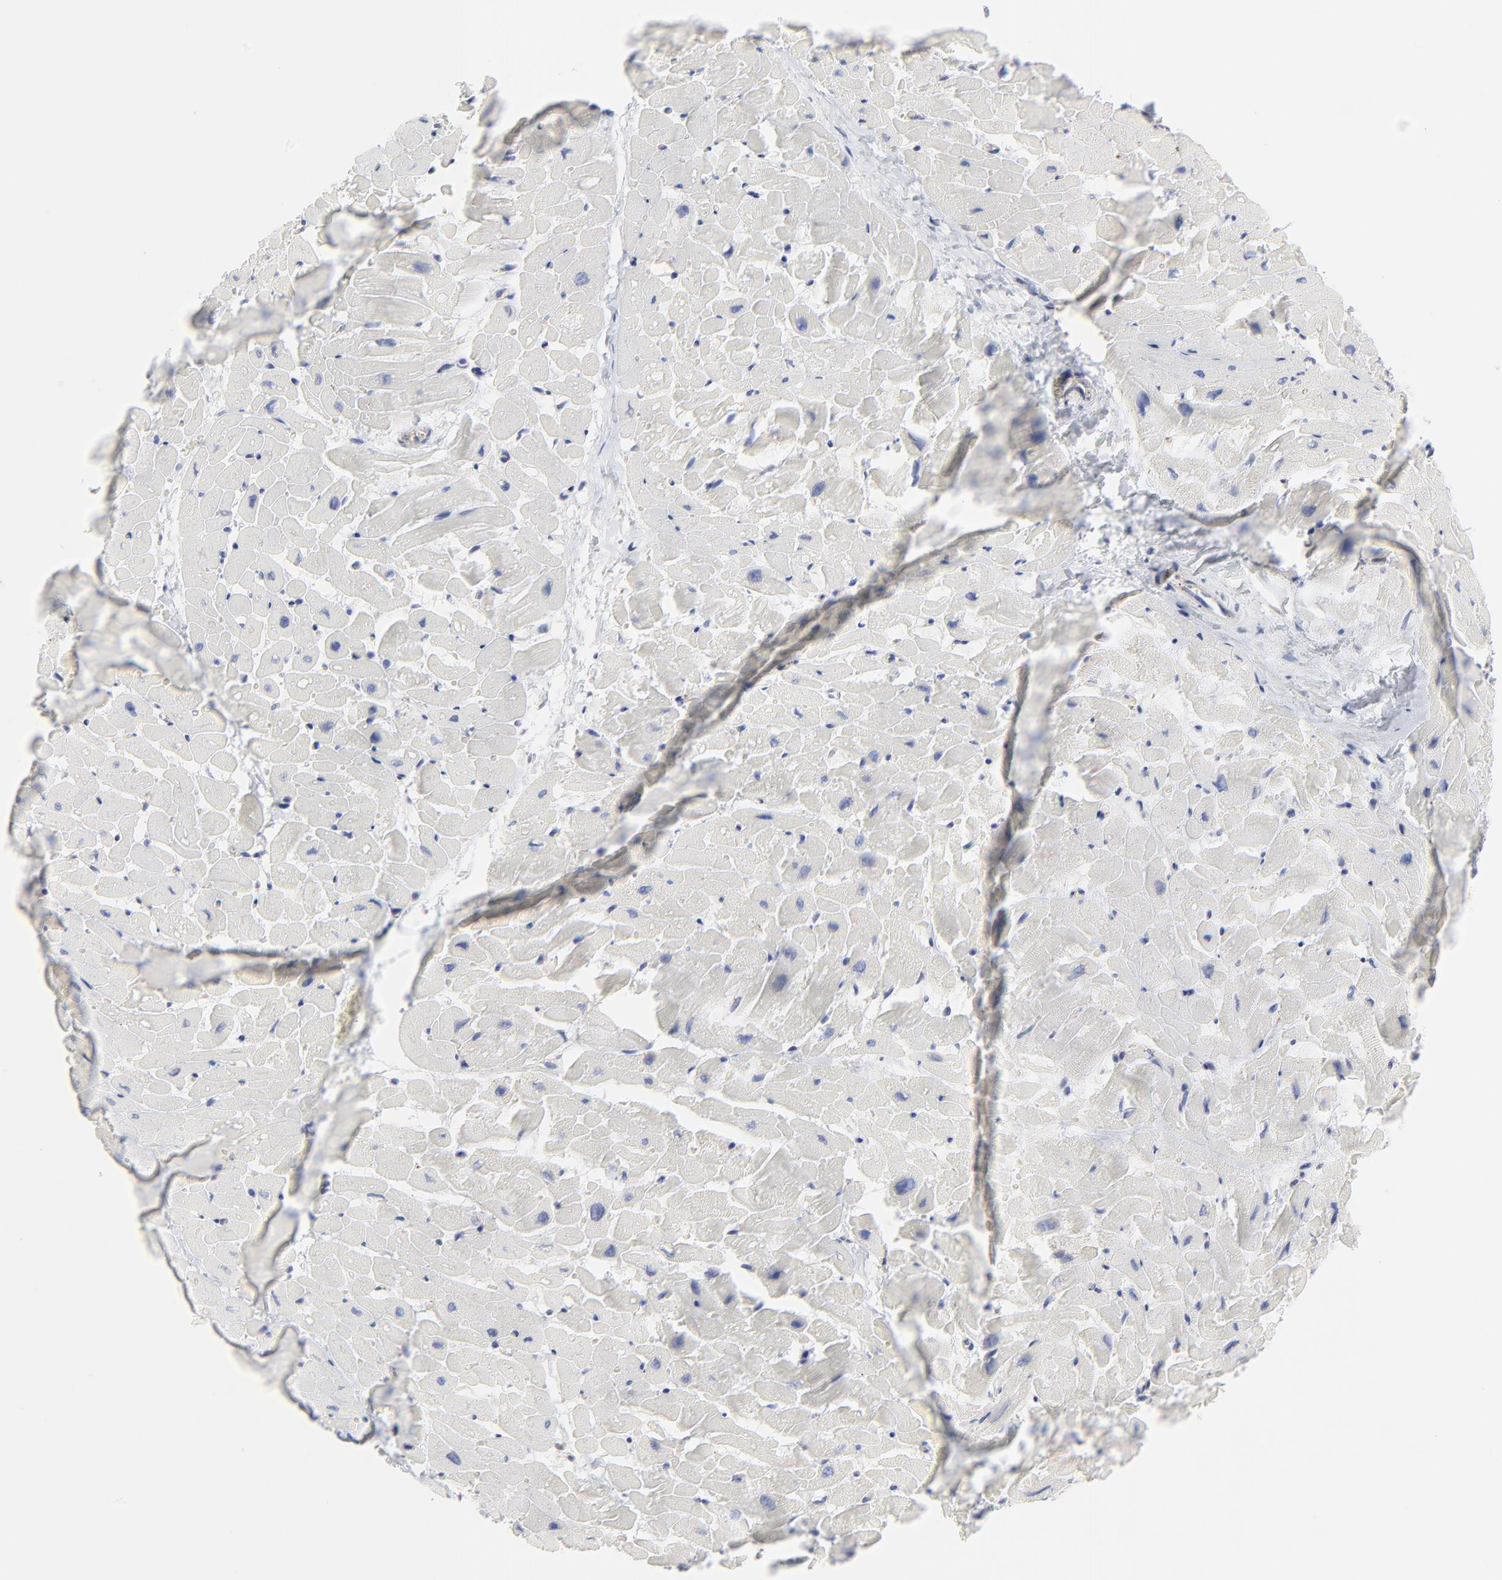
{"staining": {"intensity": "negative", "quantity": "none", "location": "none"}, "tissue": "heart muscle", "cell_type": "Cardiomyocytes", "image_type": "normal", "snomed": [{"axis": "morphology", "description": "Normal tissue, NOS"}, {"axis": "topography", "description": "Heart"}], "caption": "The IHC histopathology image has no significant staining in cardiomyocytes of heart muscle. The staining is performed using DAB (3,3'-diaminobenzidine) brown chromogen with nuclei counter-stained in using hematoxylin.", "gene": "TRIM22", "patient": {"sex": "male", "age": 45}}